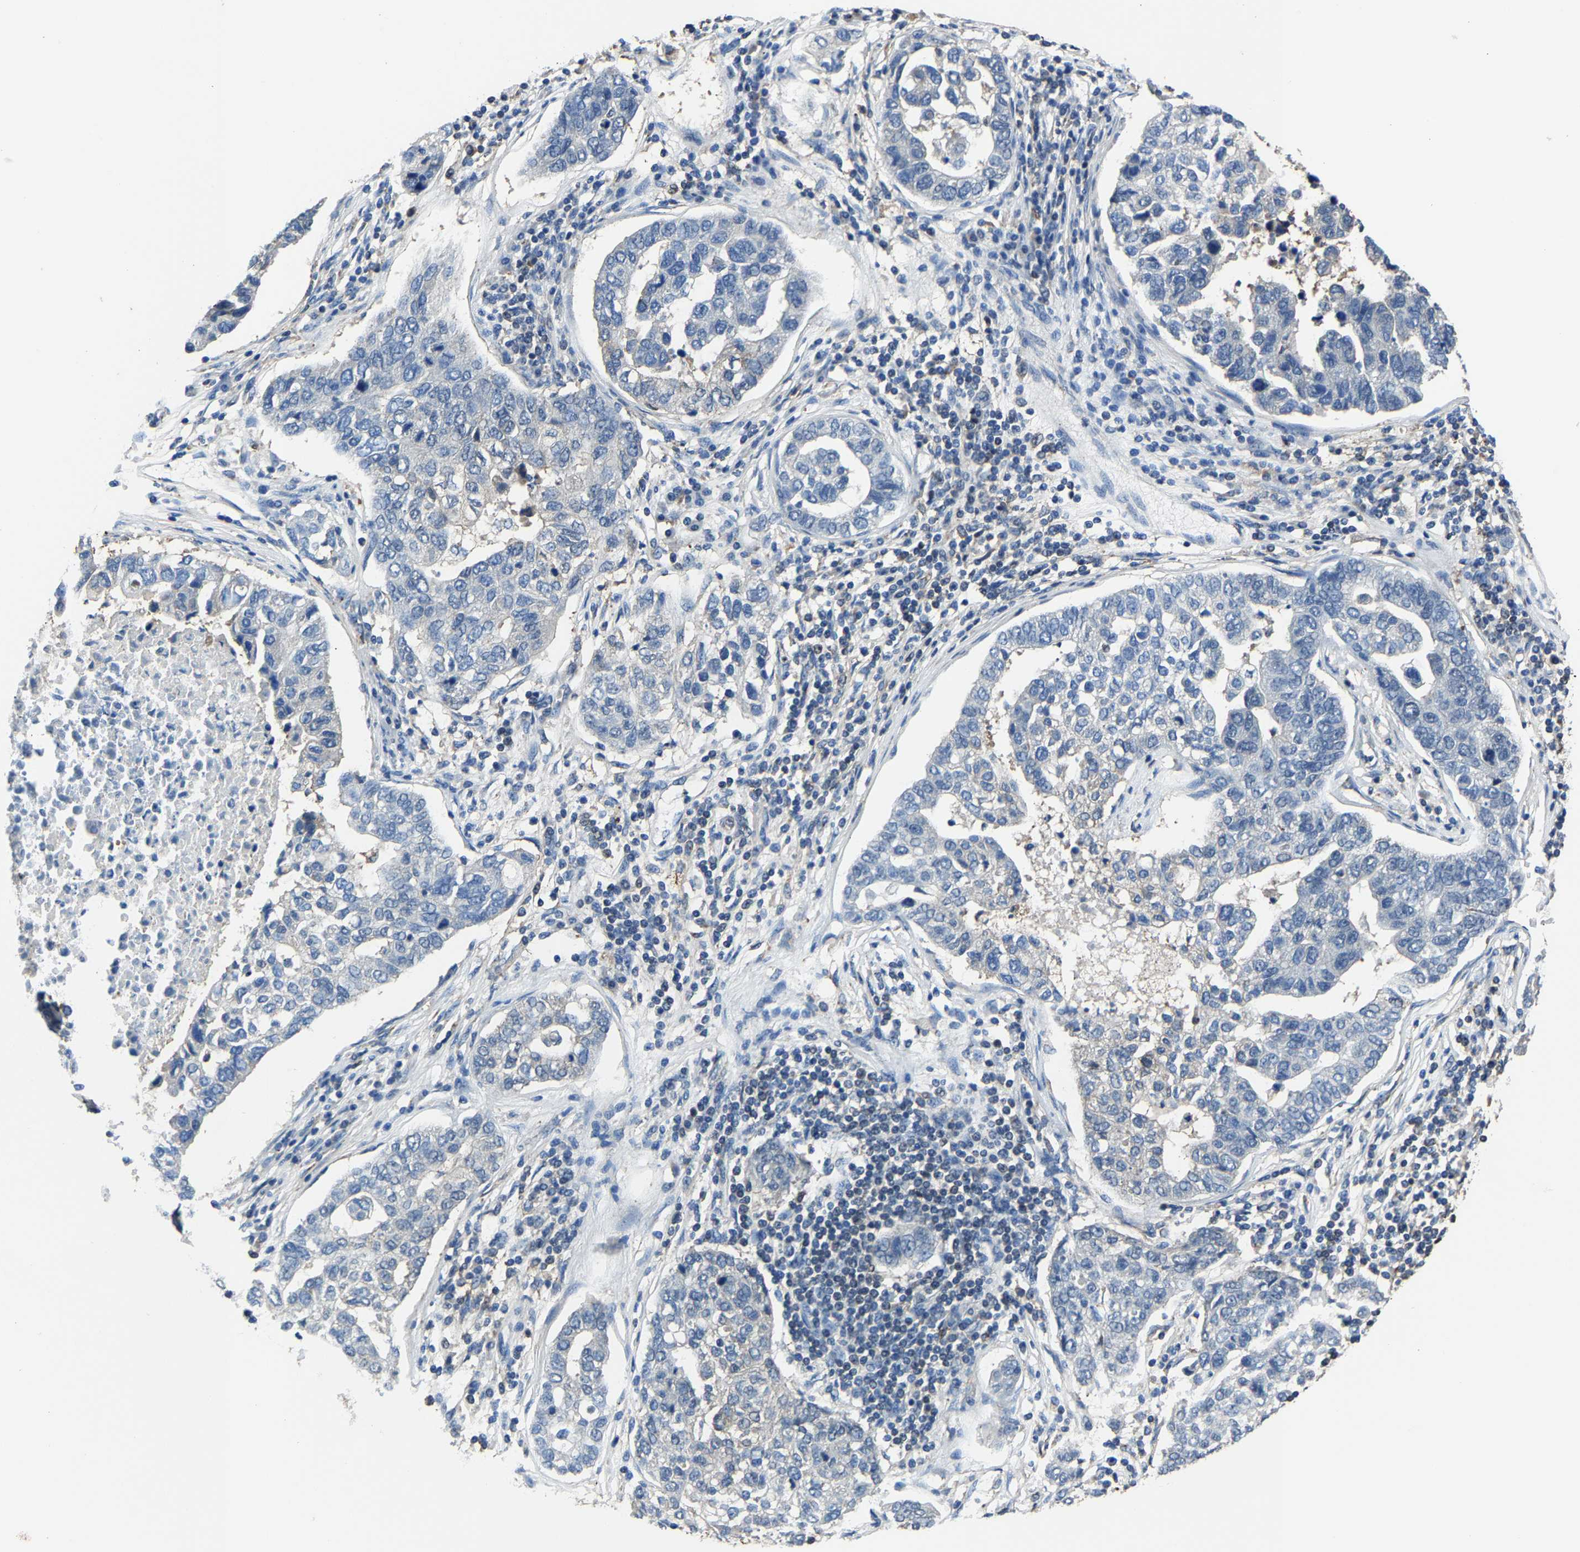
{"staining": {"intensity": "negative", "quantity": "none", "location": "none"}, "tissue": "pancreatic cancer", "cell_type": "Tumor cells", "image_type": "cancer", "snomed": [{"axis": "morphology", "description": "Adenocarcinoma, NOS"}, {"axis": "topography", "description": "Pancreas"}], "caption": "High power microscopy histopathology image of an IHC image of pancreatic cancer, revealing no significant staining in tumor cells. The staining was performed using DAB to visualize the protein expression in brown, while the nuclei were stained in blue with hematoxylin (Magnification: 20x).", "gene": "STRBP", "patient": {"sex": "female", "age": 61}}